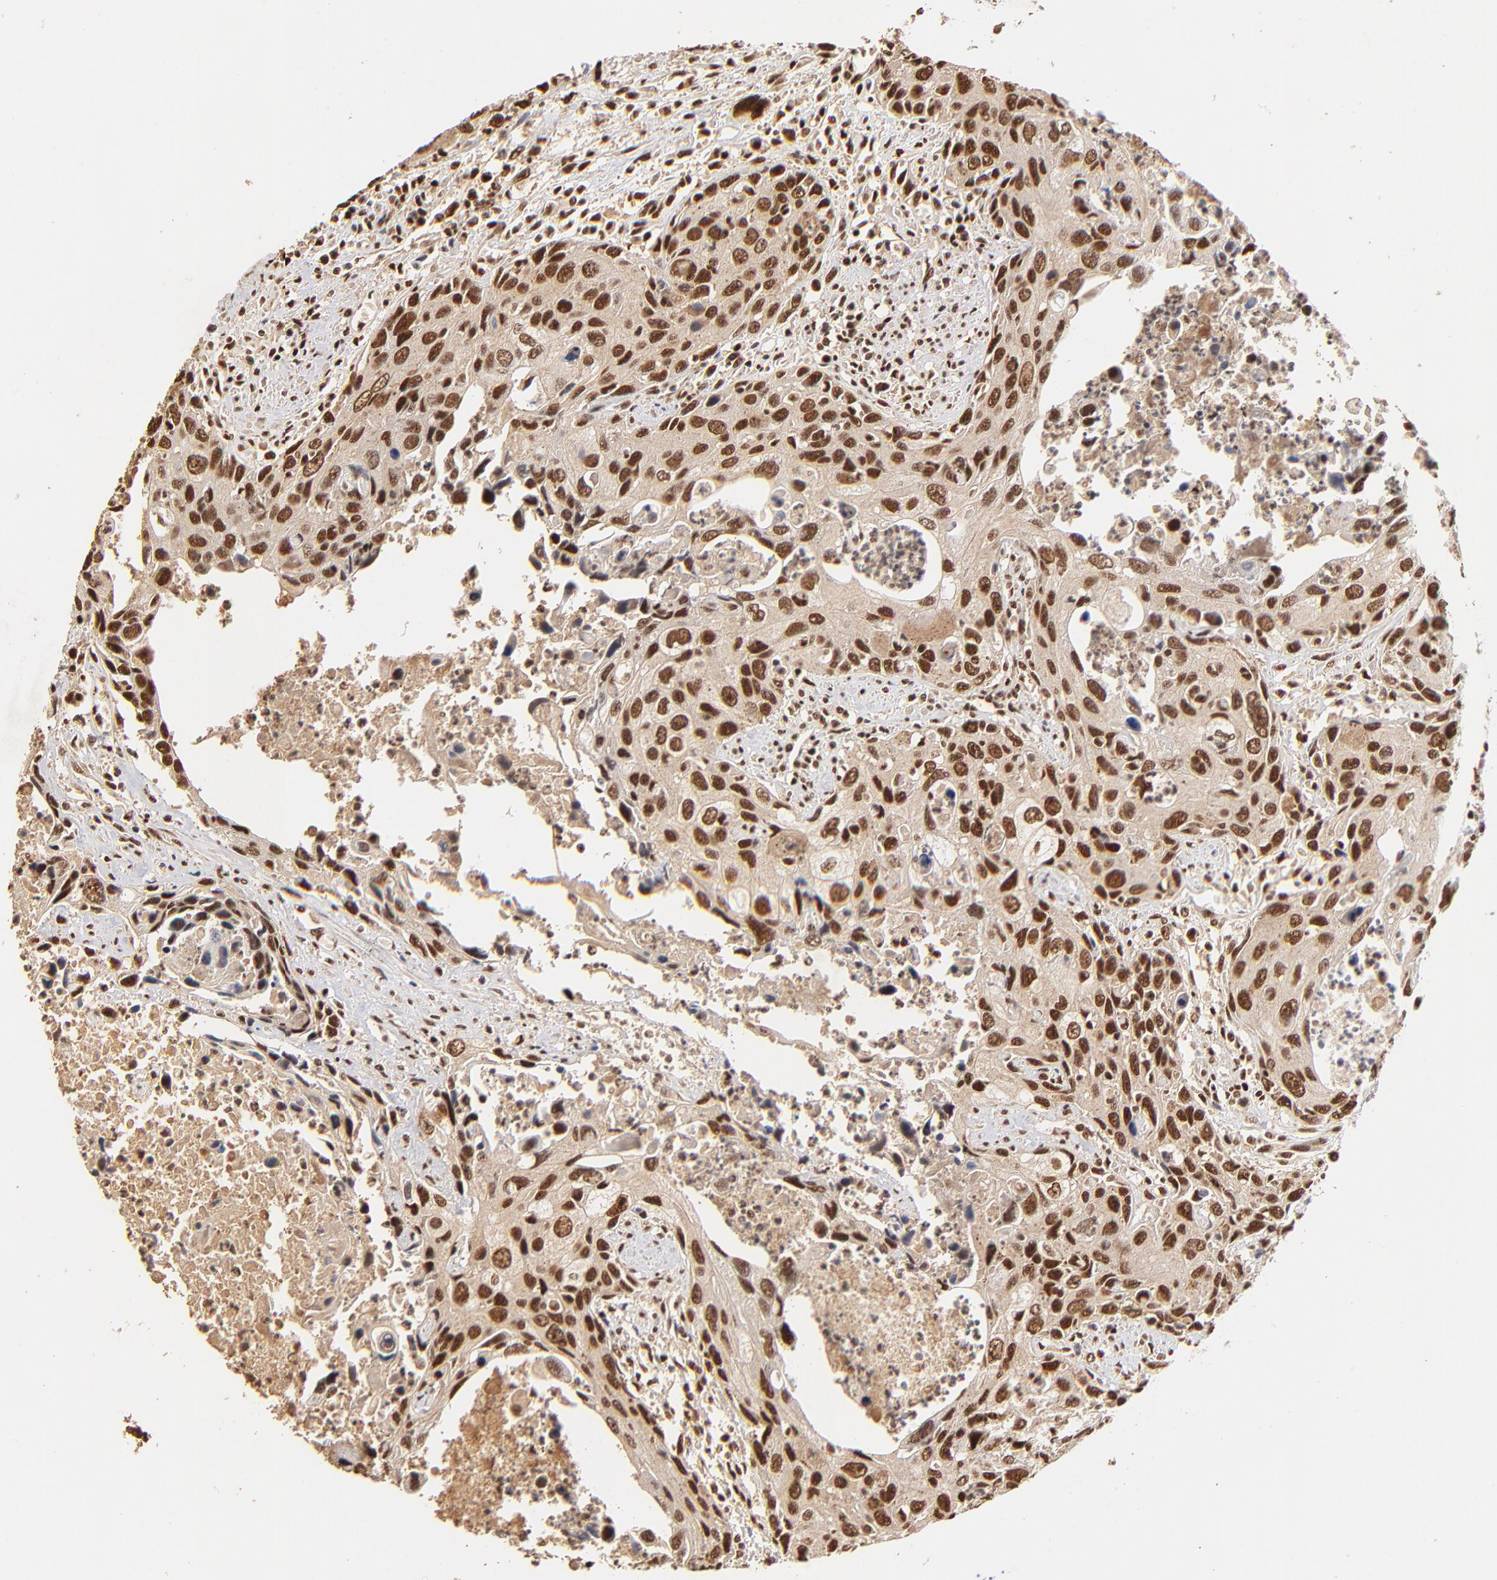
{"staining": {"intensity": "strong", "quantity": ">75%", "location": "cytoplasmic/membranous,nuclear"}, "tissue": "urothelial cancer", "cell_type": "Tumor cells", "image_type": "cancer", "snomed": [{"axis": "morphology", "description": "Urothelial carcinoma, High grade"}, {"axis": "topography", "description": "Urinary bladder"}], "caption": "Urothelial cancer tissue reveals strong cytoplasmic/membranous and nuclear positivity in about >75% of tumor cells, visualized by immunohistochemistry. Using DAB (brown) and hematoxylin (blue) stains, captured at high magnification using brightfield microscopy.", "gene": "MED12", "patient": {"sex": "male", "age": 71}}